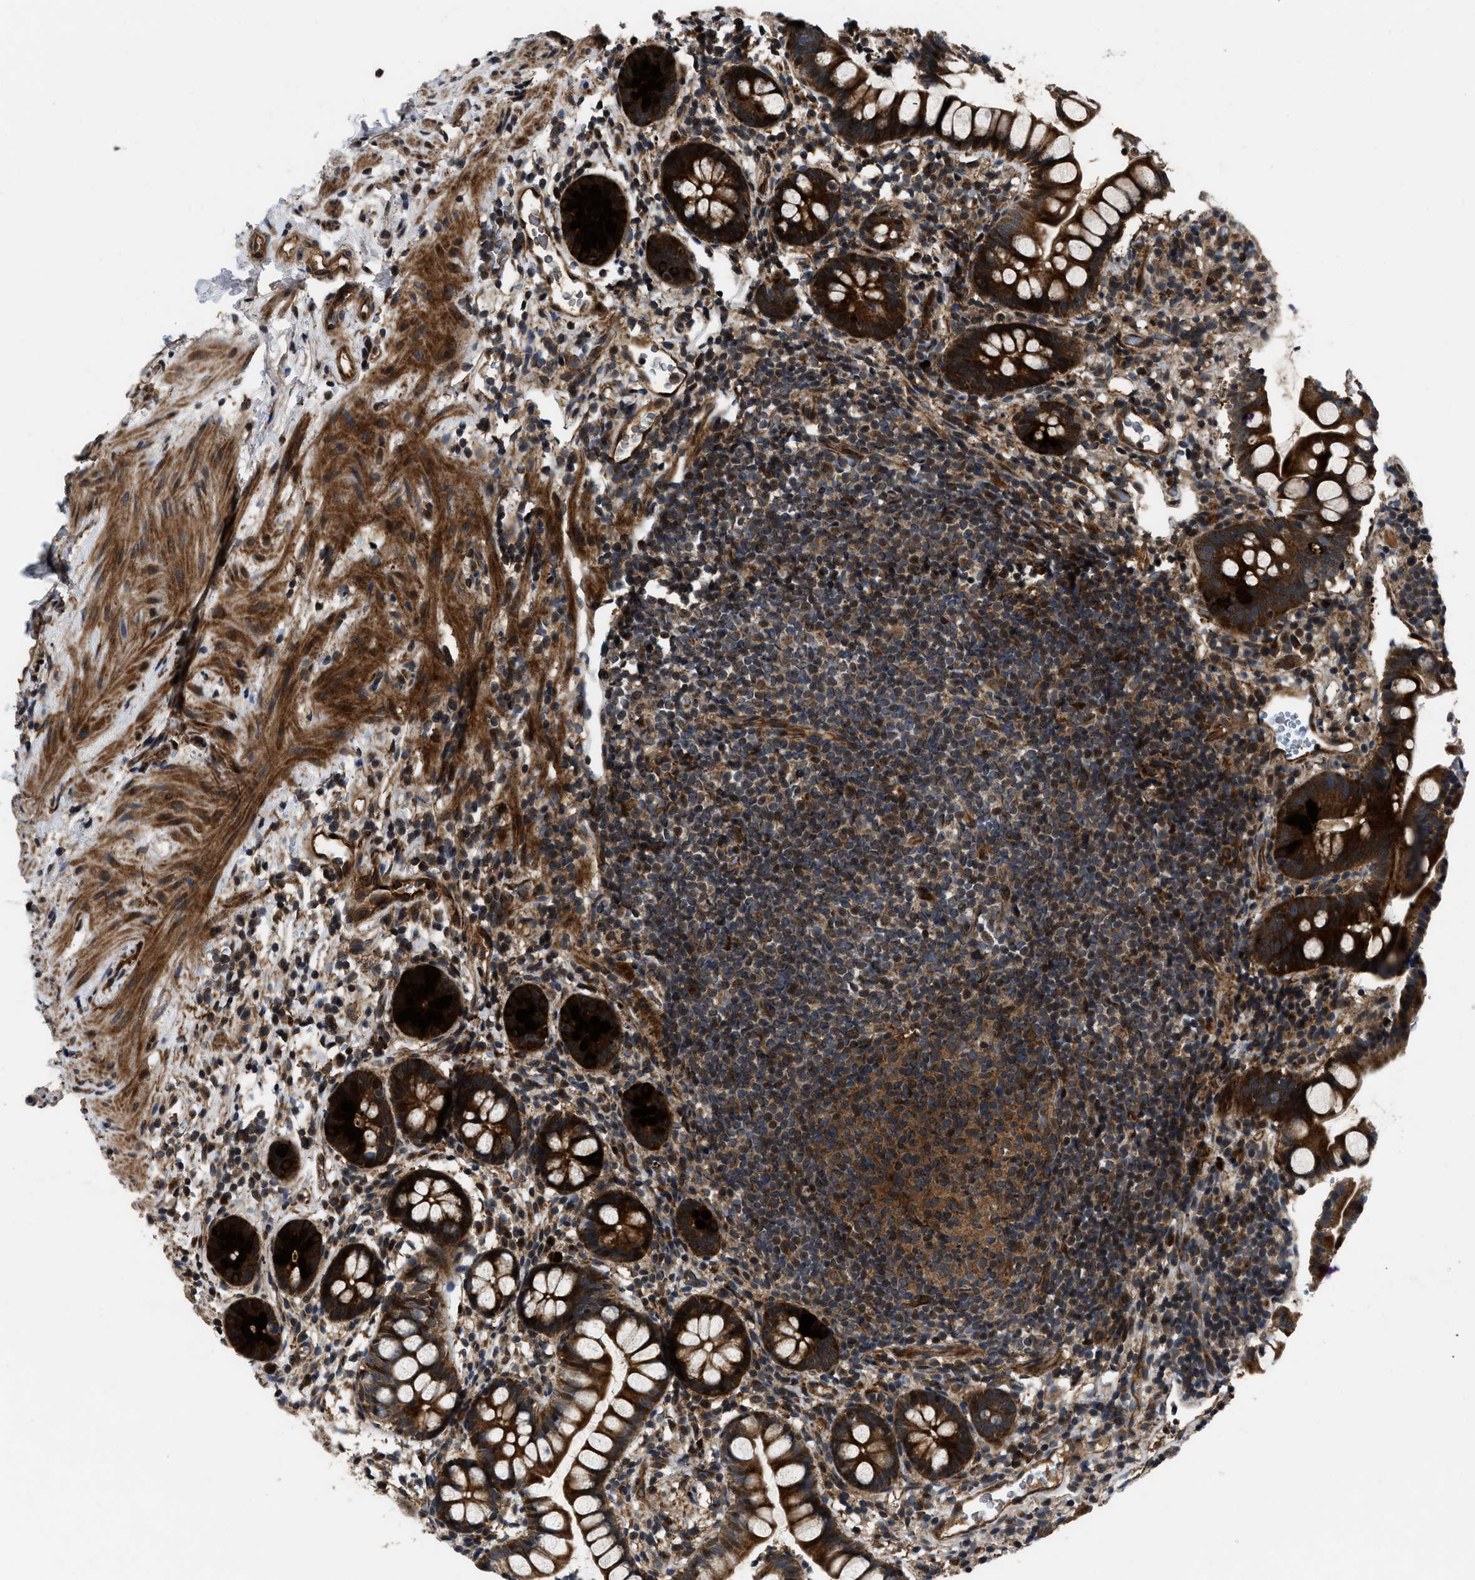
{"staining": {"intensity": "strong", "quantity": ">75%", "location": "cytoplasmic/membranous,nuclear"}, "tissue": "small intestine", "cell_type": "Glandular cells", "image_type": "normal", "snomed": [{"axis": "morphology", "description": "Normal tissue, NOS"}, {"axis": "topography", "description": "Small intestine"}], "caption": "DAB immunohistochemical staining of benign human small intestine demonstrates strong cytoplasmic/membranous,nuclear protein expression in about >75% of glandular cells.", "gene": "PPWD1", "patient": {"sex": "female", "age": 84}}